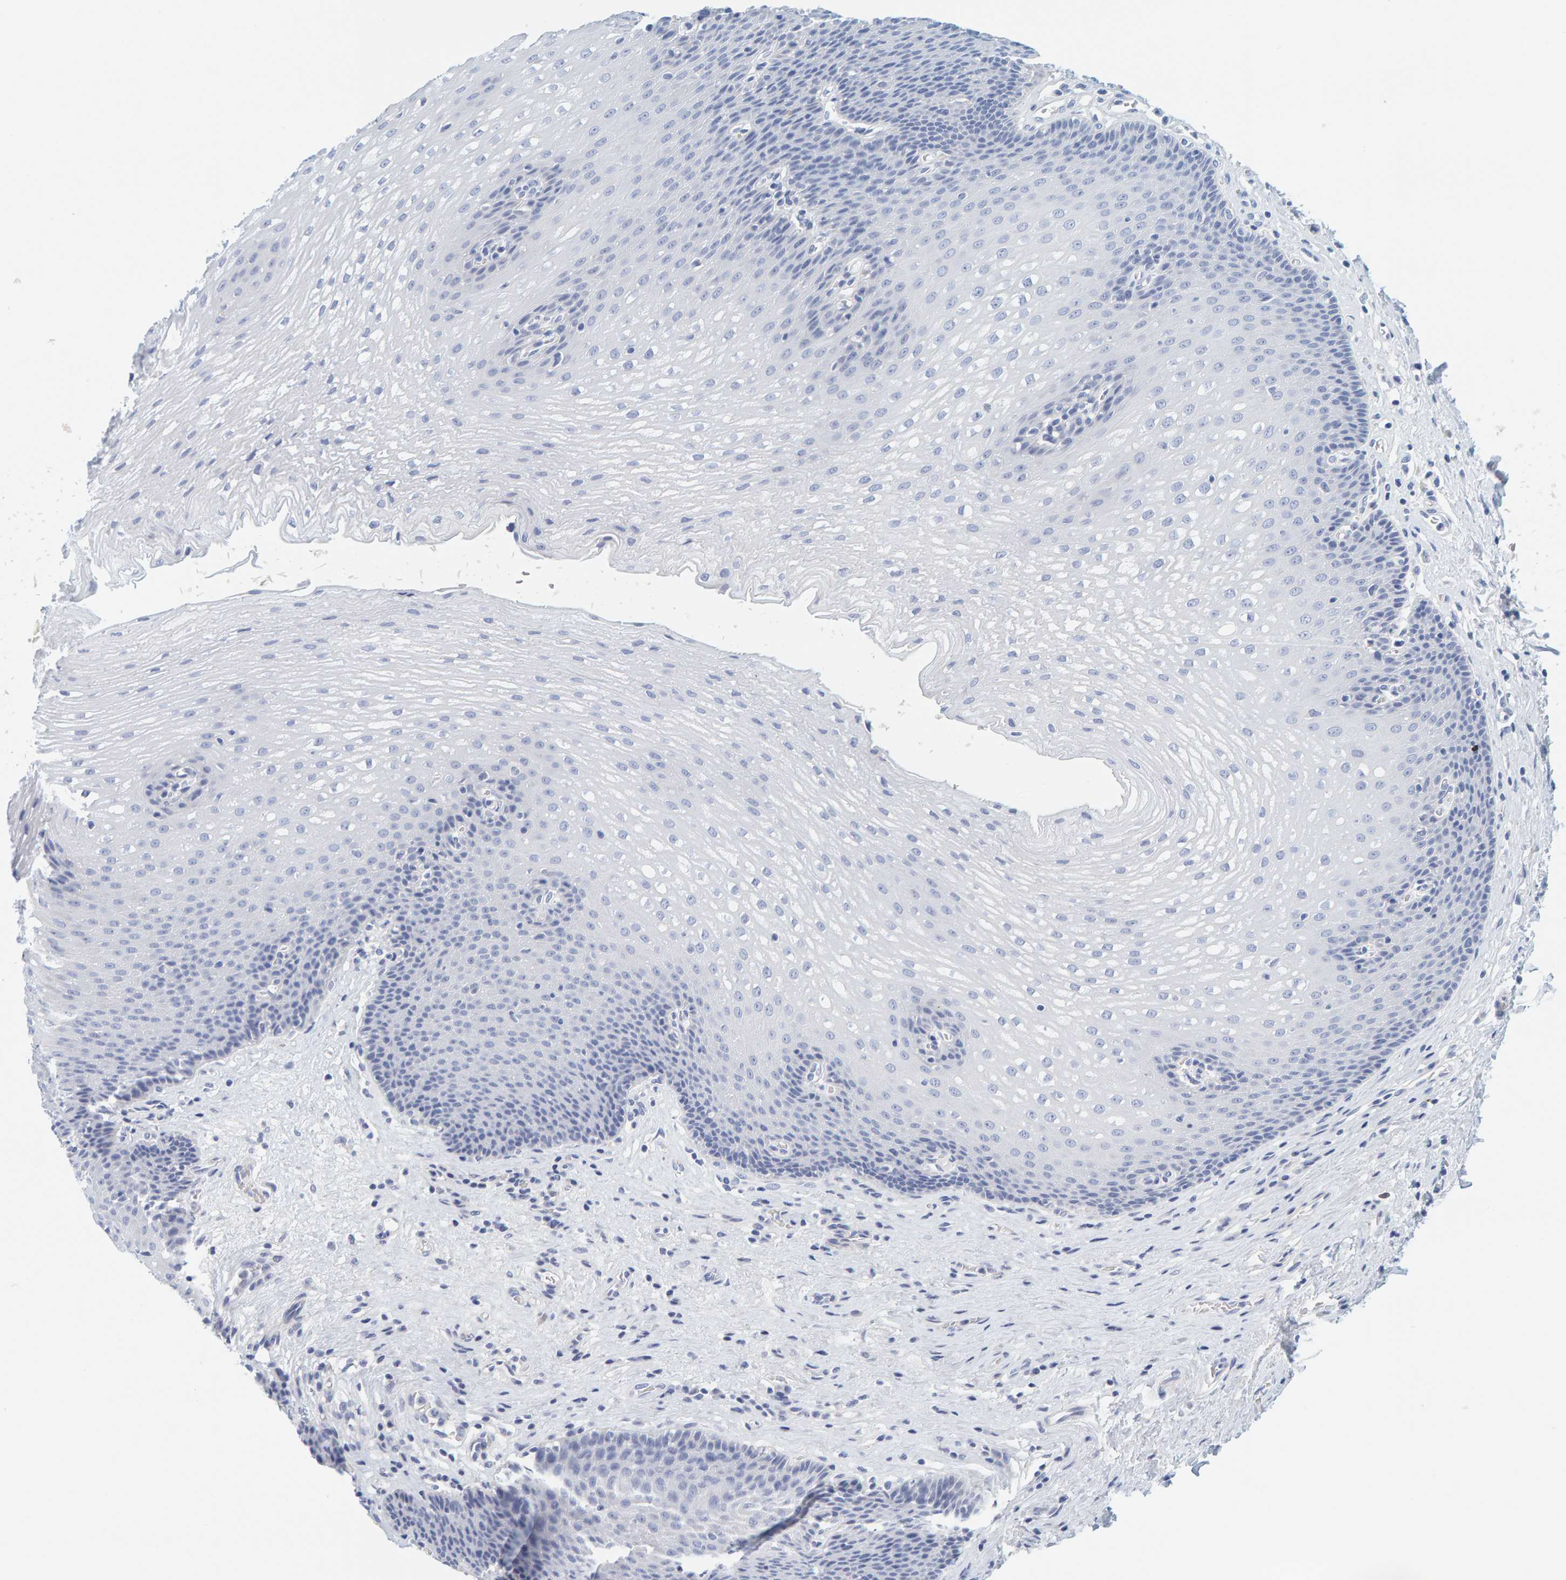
{"staining": {"intensity": "negative", "quantity": "none", "location": "none"}, "tissue": "esophagus", "cell_type": "Squamous epithelial cells", "image_type": "normal", "snomed": [{"axis": "morphology", "description": "Normal tissue, NOS"}, {"axis": "topography", "description": "Esophagus"}], "caption": "Immunohistochemical staining of normal human esophagus shows no significant positivity in squamous epithelial cells. The staining was performed using DAB to visualize the protein expression in brown, while the nuclei were stained in blue with hematoxylin (Magnification: 20x).", "gene": "MOG", "patient": {"sex": "male", "age": 48}}